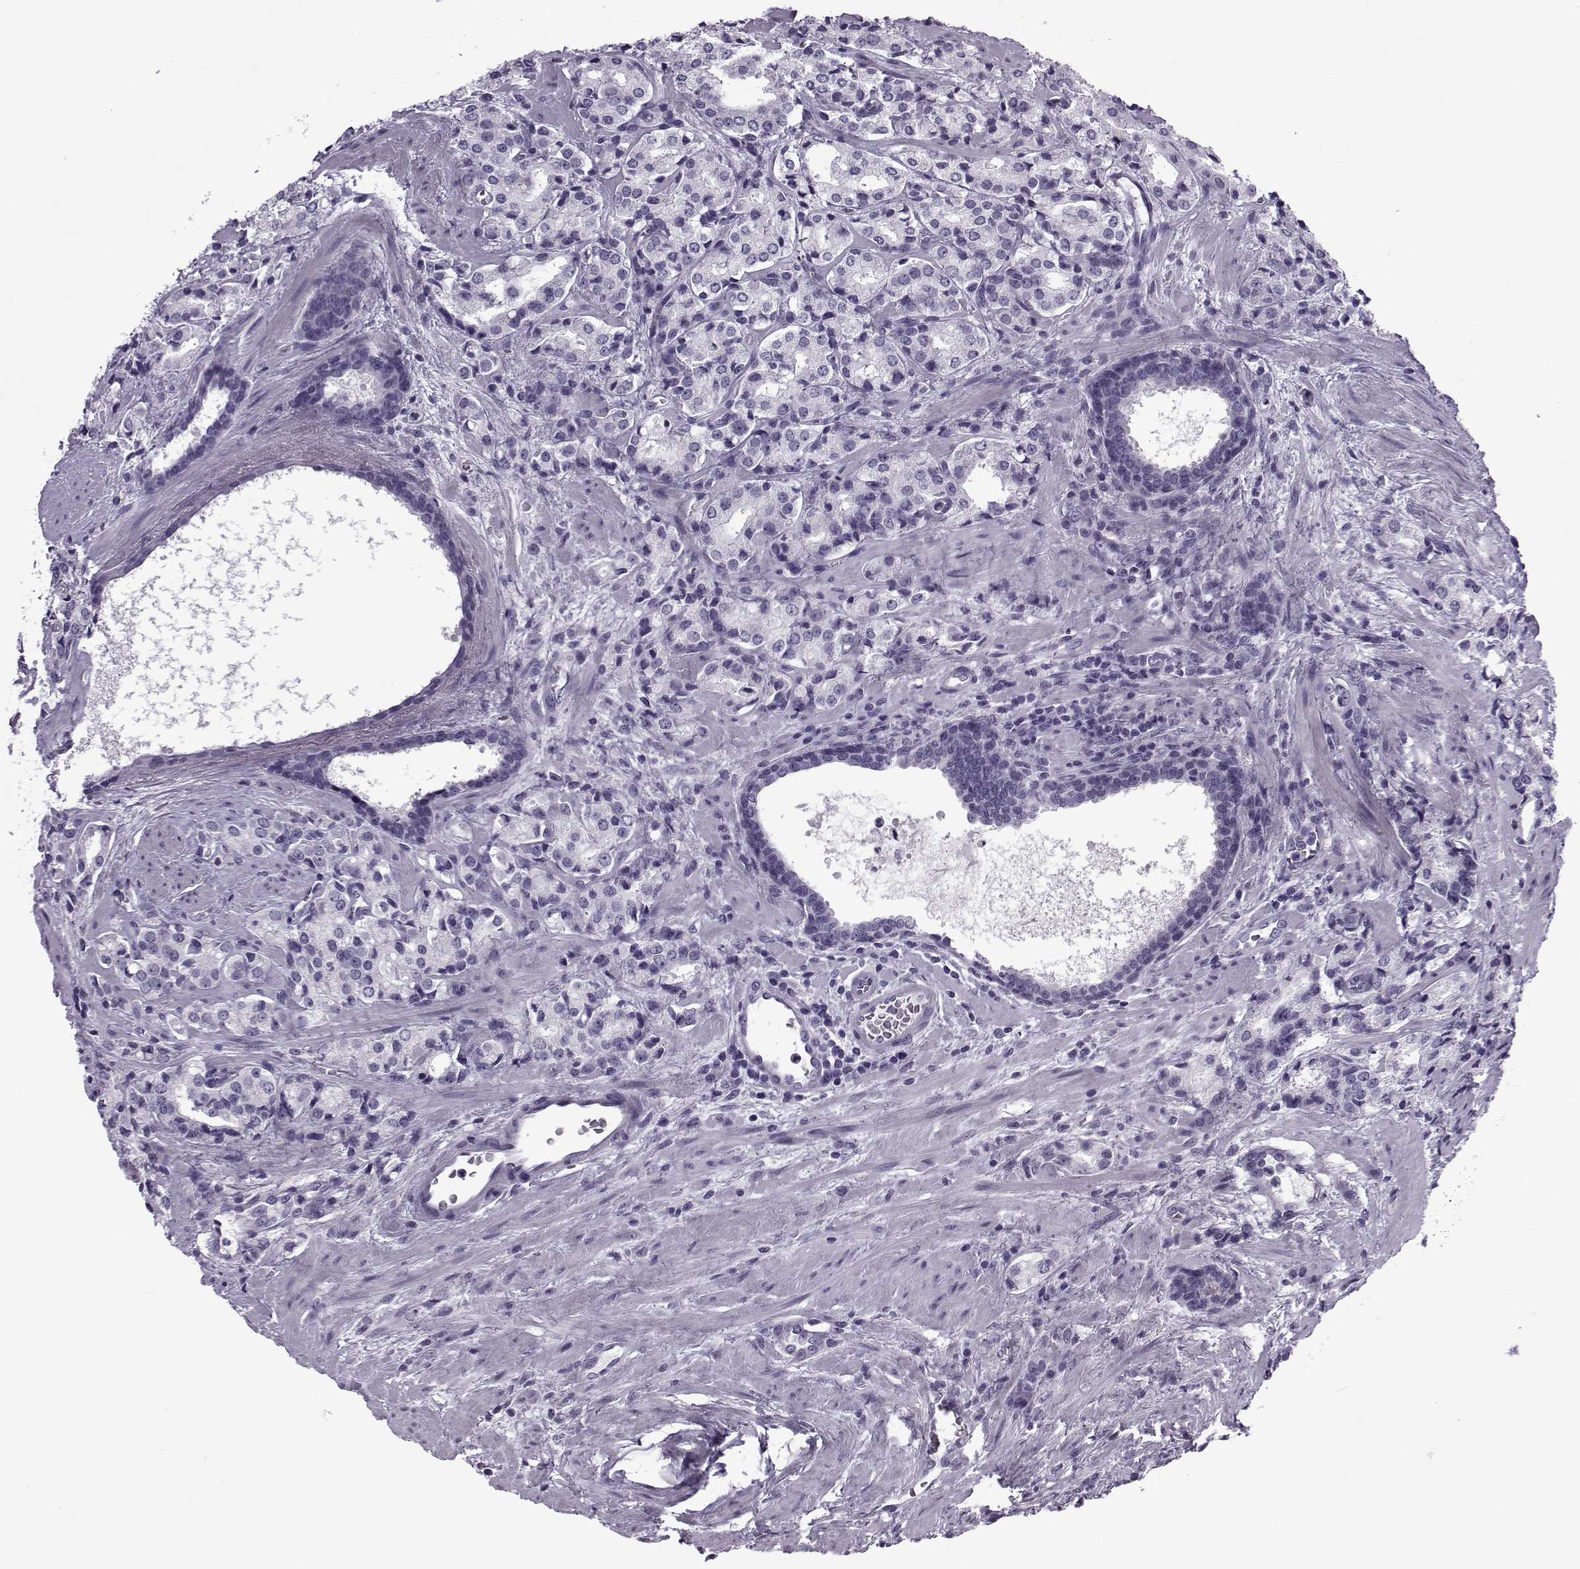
{"staining": {"intensity": "negative", "quantity": "none", "location": "none"}, "tissue": "prostate cancer", "cell_type": "Tumor cells", "image_type": "cancer", "snomed": [{"axis": "morphology", "description": "Adenocarcinoma, Low grade"}, {"axis": "topography", "description": "Prostate"}], "caption": "Immunohistochemistry (IHC) photomicrograph of neoplastic tissue: human prostate low-grade adenocarcinoma stained with DAB demonstrates no significant protein positivity in tumor cells.", "gene": "OIP5", "patient": {"sex": "male", "age": 56}}